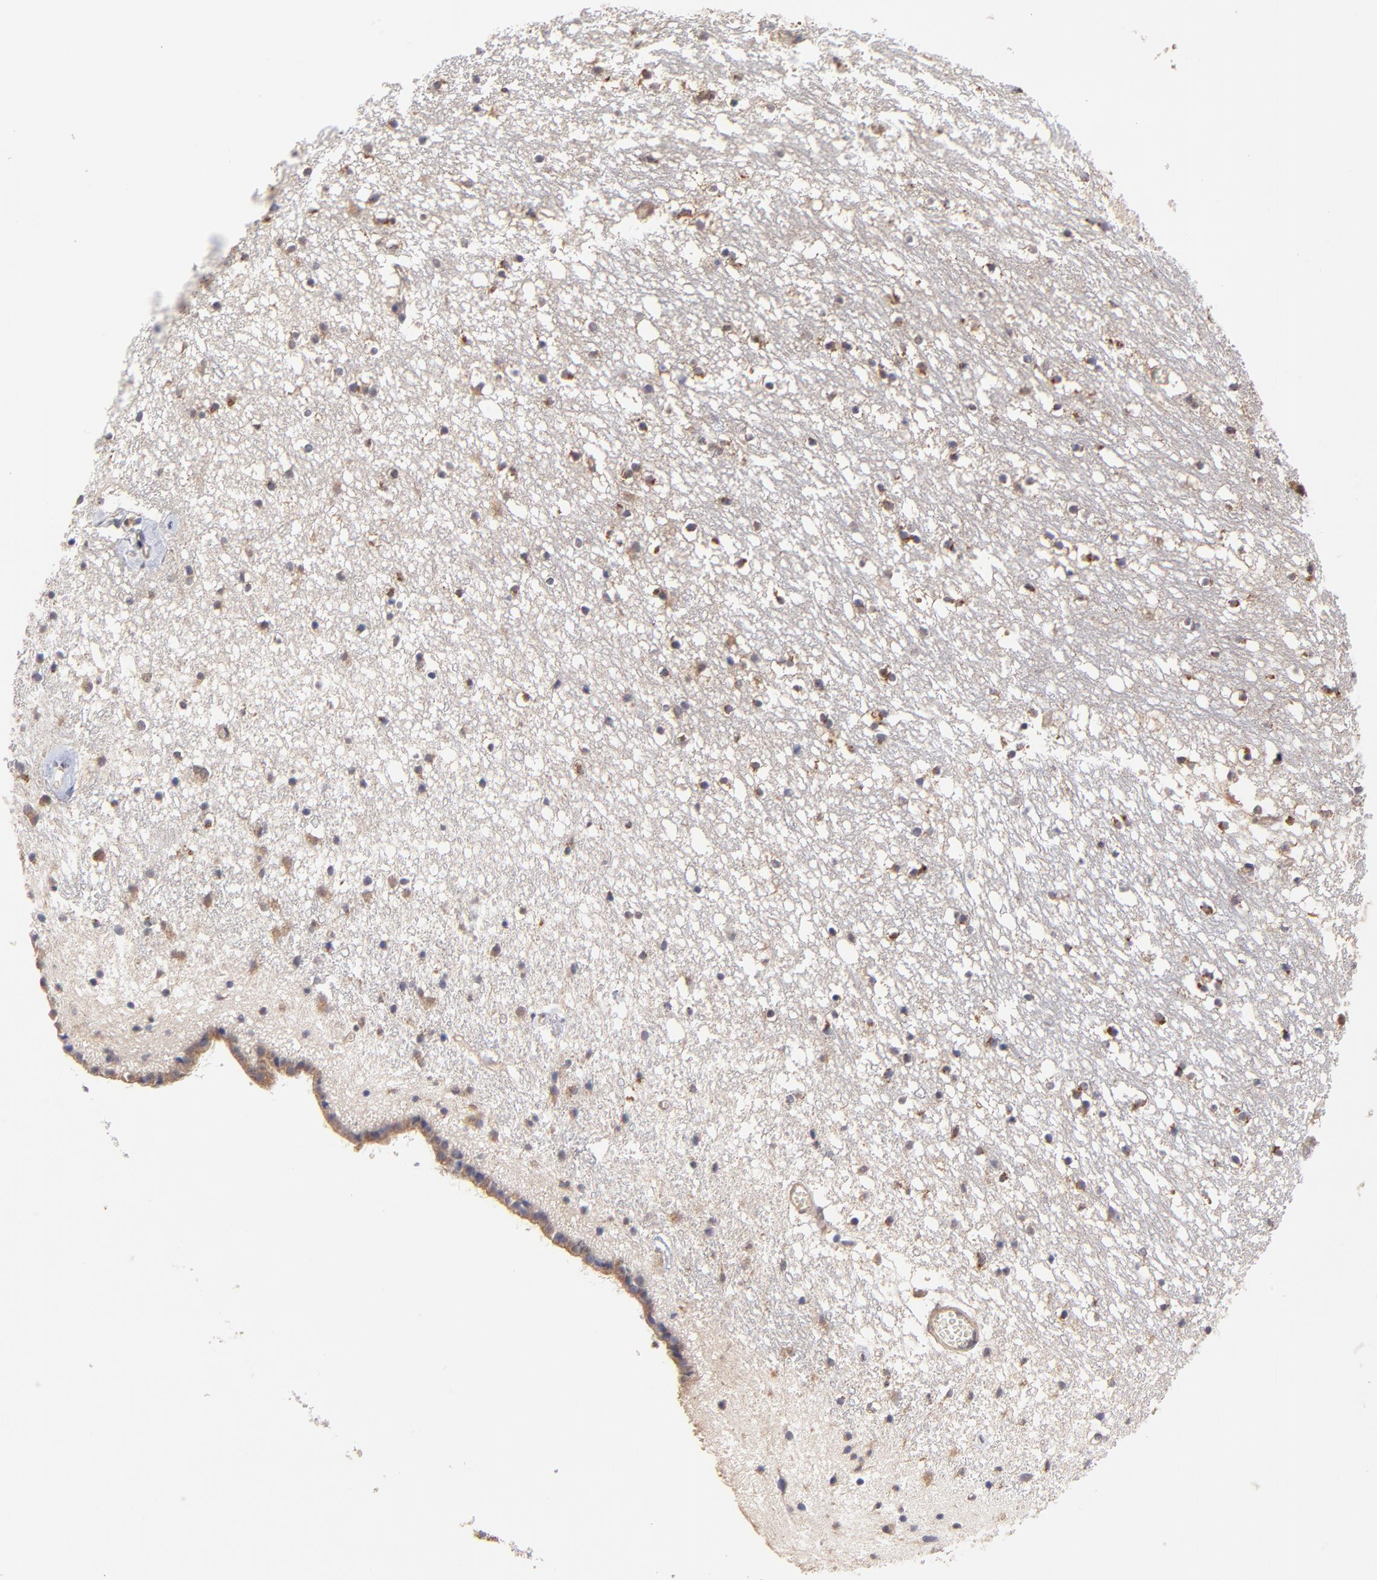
{"staining": {"intensity": "weak", "quantity": "<25%", "location": "cytoplasmic/membranous"}, "tissue": "caudate", "cell_type": "Glial cells", "image_type": "normal", "snomed": [{"axis": "morphology", "description": "Normal tissue, NOS"}, {"axis": "topography", "description": "Lateral ventricle wall"}], "caption": "Histopathology image shows no significant protein expression in glial cells of normal caudate.", "gene": "UBE2H", "patient": {"sex": "male", "age": 45}}